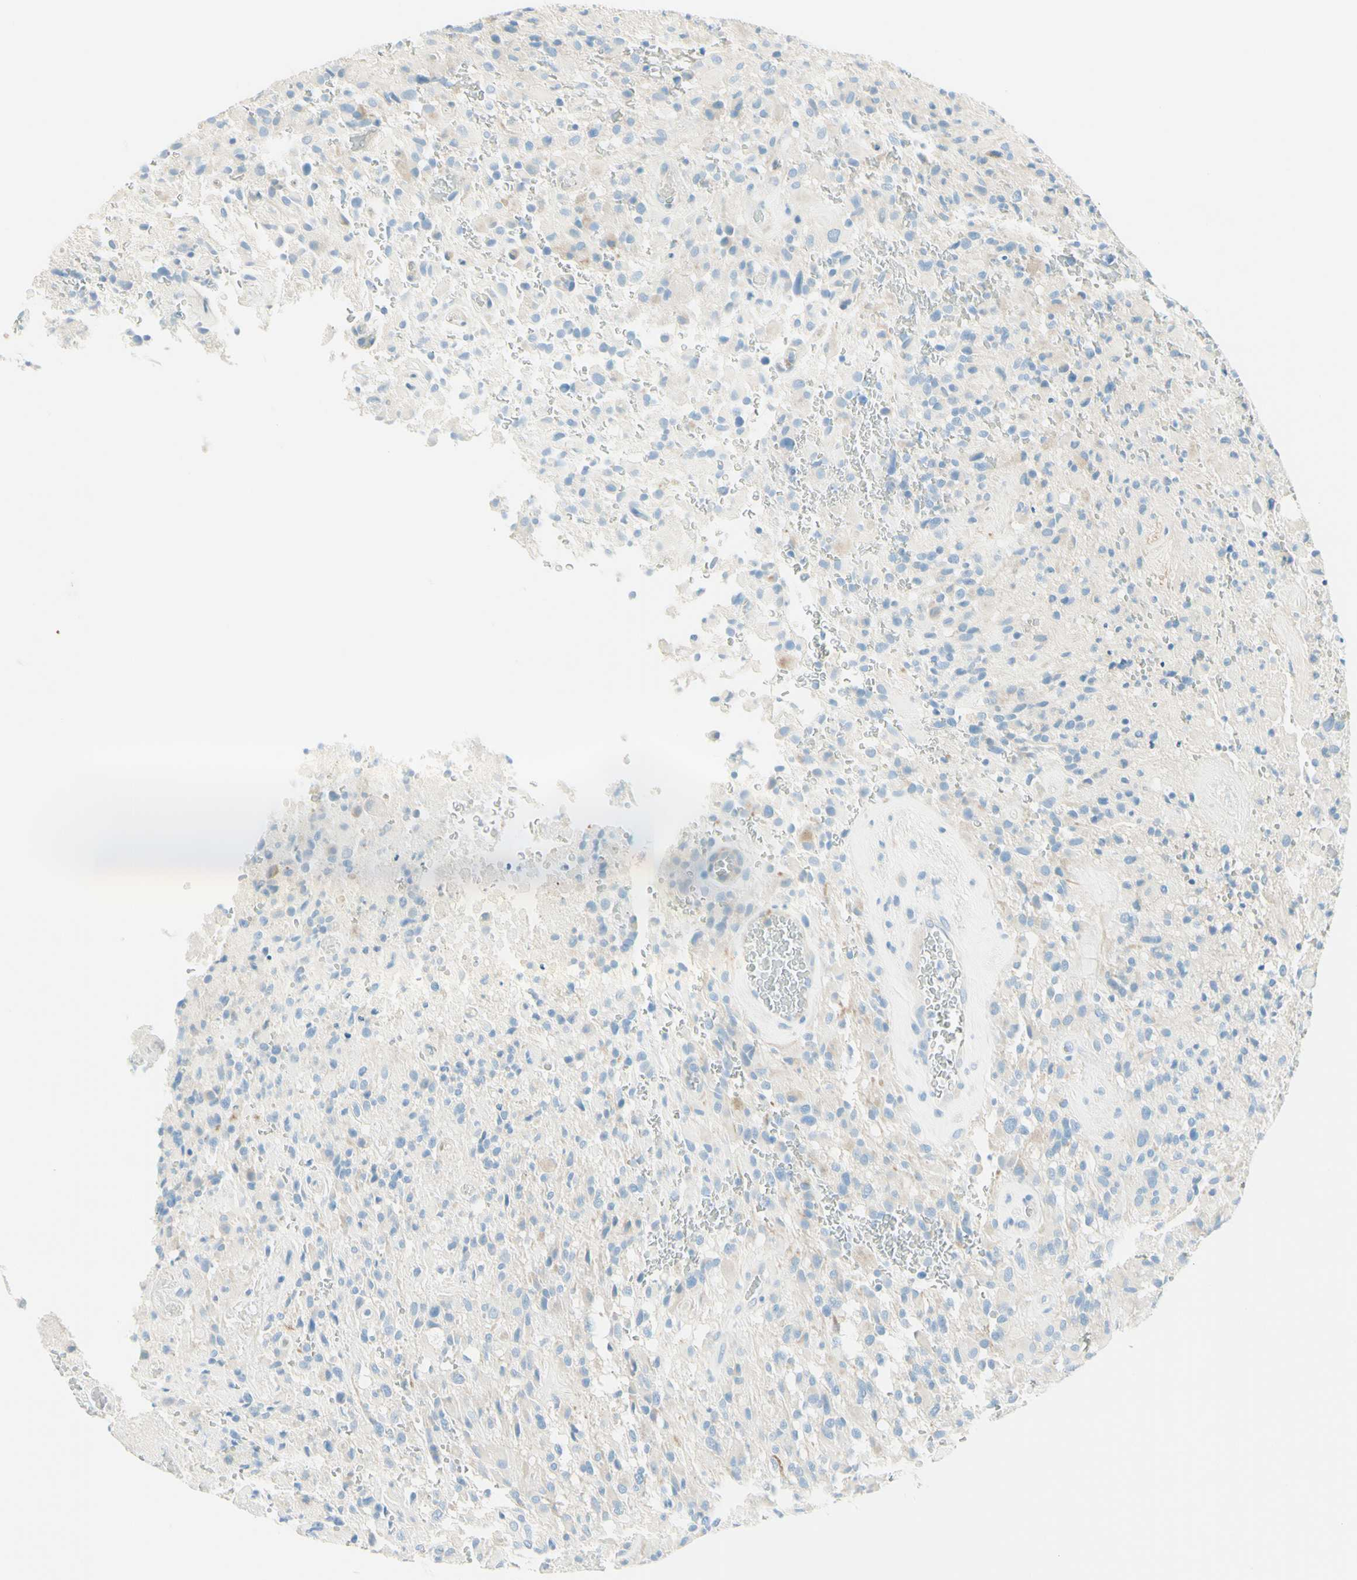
{"staining": {"intensity": "weak", "quantity": "<25%", "location": "cytoplasmic/membranous"}, "tissue": "glioma", "cell_type": "Tumor cells", "image_type": "cancer", "snomed": [{"axis": "morphology", "description": "Glioma, malignant, High grade"}, {"axis": "topography", "description": "Brain"}], "caption": "This is an immunohistochemistry (IHC) micrograph of glioma. There is no staining in tumor cells.", "gene": "NCBP2L", "patient": {"sex": "male", "age": 71}}